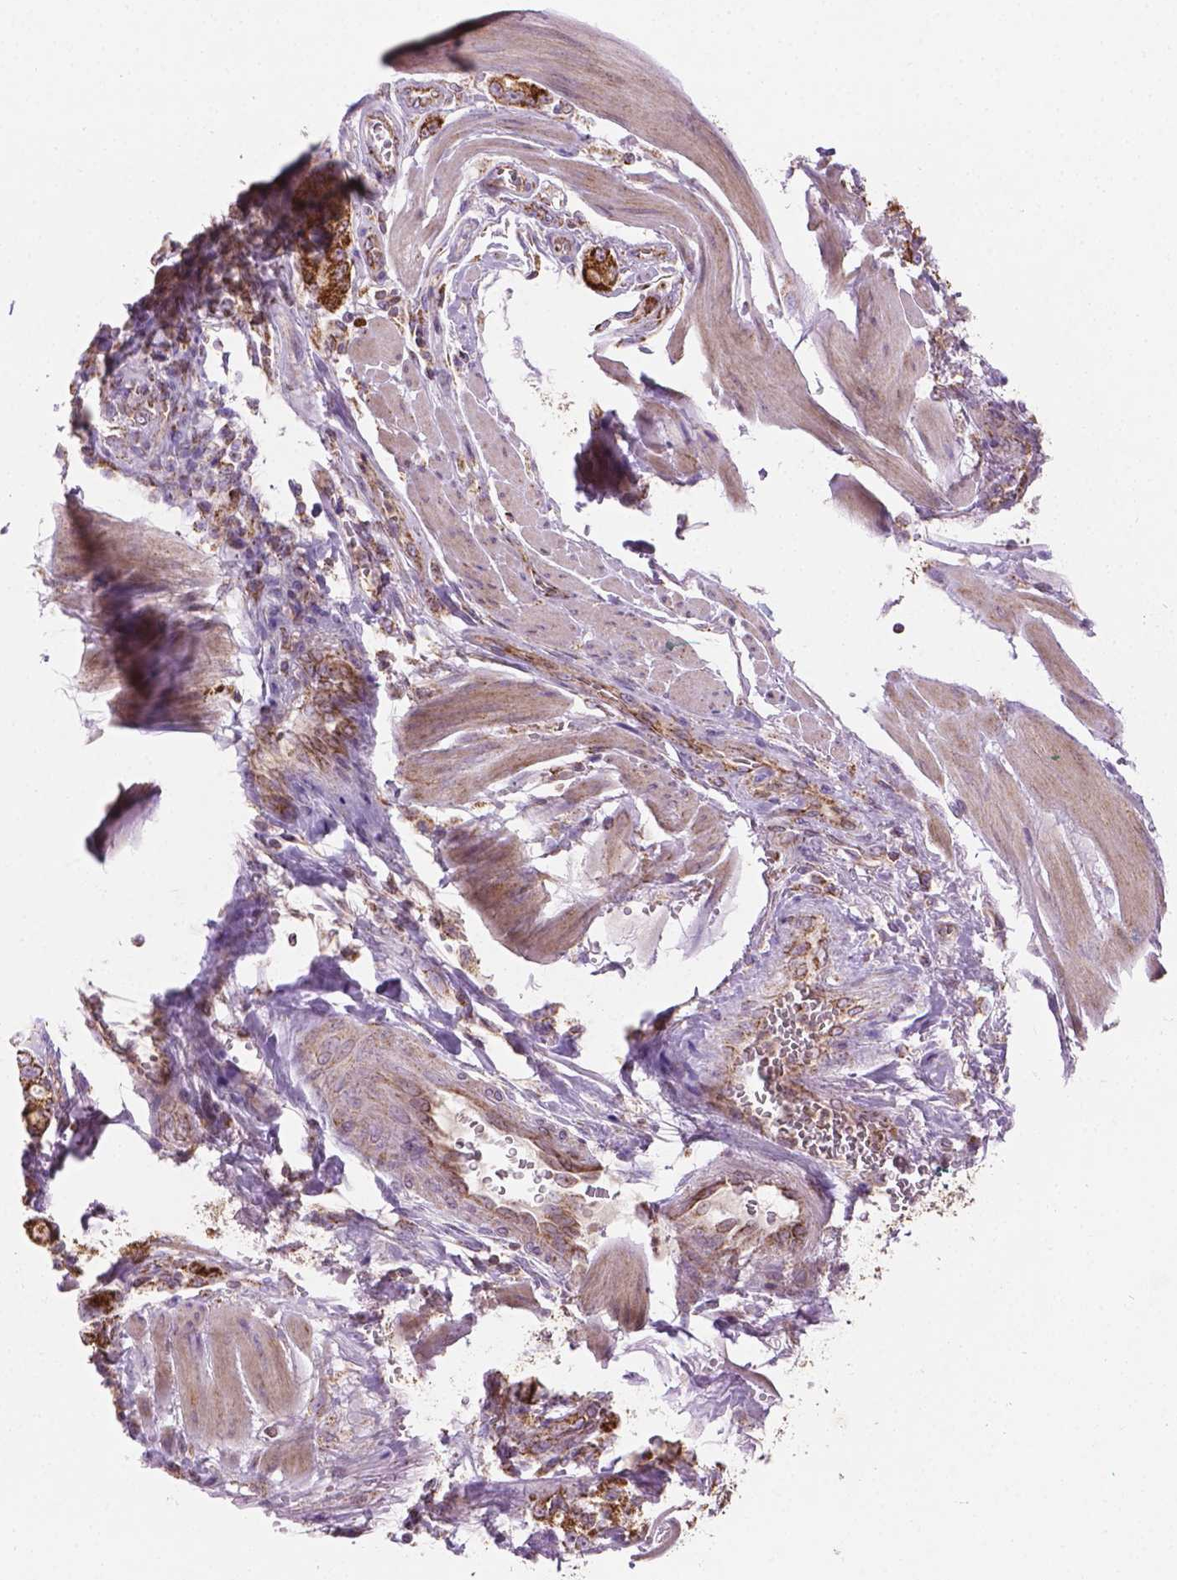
{"staining": {"intensity": "strong", "quantity": ">75%", "location": "cytoplasmic/membranous"}, "tissue": "stomach cancer", "cell_type": "Tumor cells", "image_type": "cancer", "snomed": [{"axis": "morphology", "description": "Adenocarcinoma, NOS"}, {"axis": "topography", "description": "Stomach"}], "caption": "Immunohistochemistry histopathology image of neoplastic tissue: stomach cancer stained using immunohistochemistry (IHC) demonstrates high levels of strong protein expression localized specifically in the cytoplasmic/membranous of tumor cells, appearing as a cytoplasmic/membranous brown color.", "gene": "PIBF1", "patient": {"sex": "male", "age": 63}}